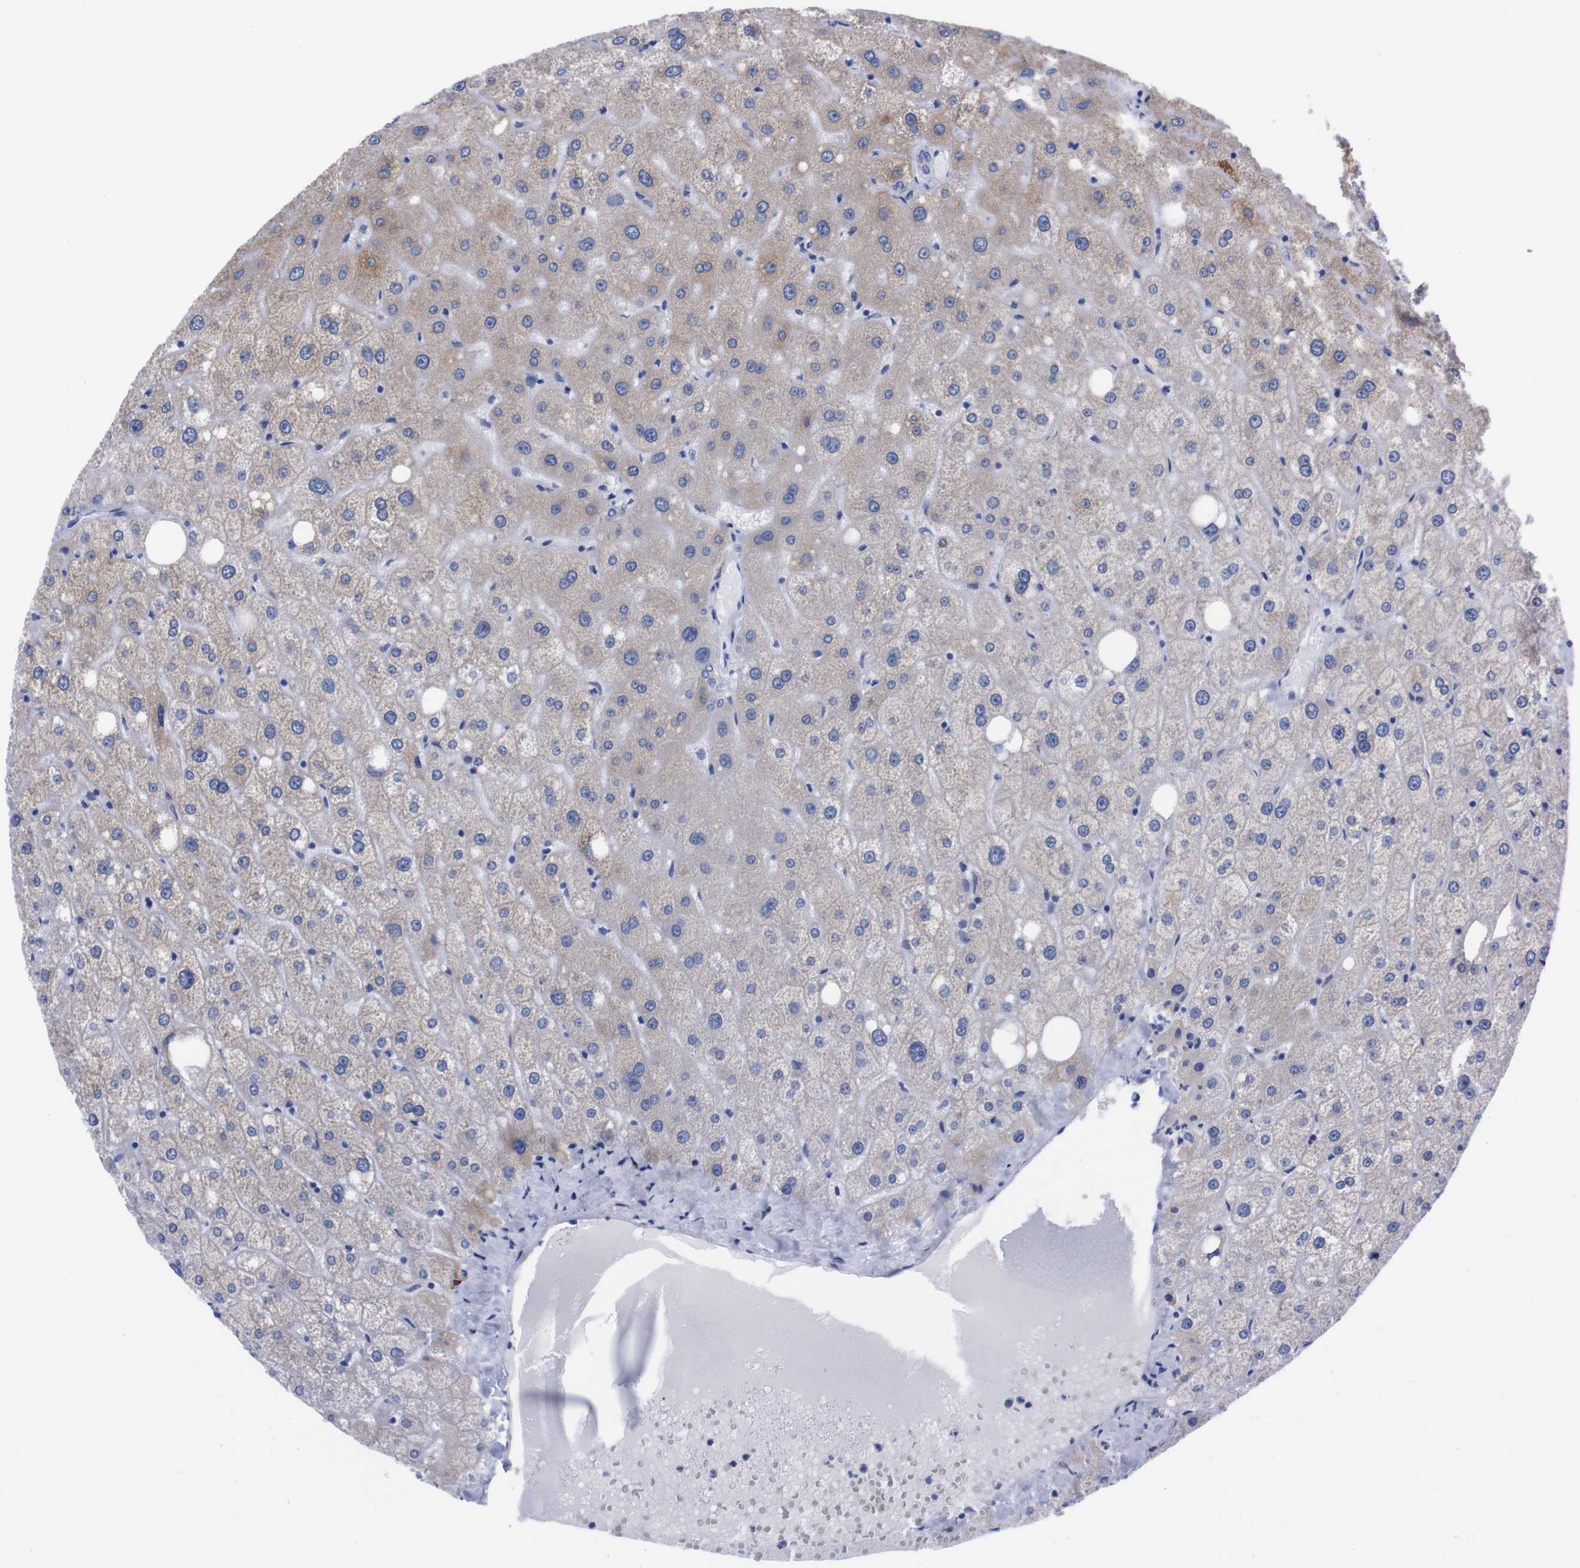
{"staining": {"intensity": "negative", "quantity": "none", "location": "none"}, "tissue": "liver", "cell_type": "Cholangiocytes", "image_type": "normal", "snomed": [{"axis": "morphology", "description": "Normal tissue, NOS"}, {"axis": "topography", "description": "Liver"}], "caption": "Immunohistochemistry of benign human liver reveals no staining in cholangiocytes. (DAB immunohistochemistry visualized using brightfield microscopy, high magnification).", "gene": "NEBL", "patient": {"sex": "male", "age": 73}}